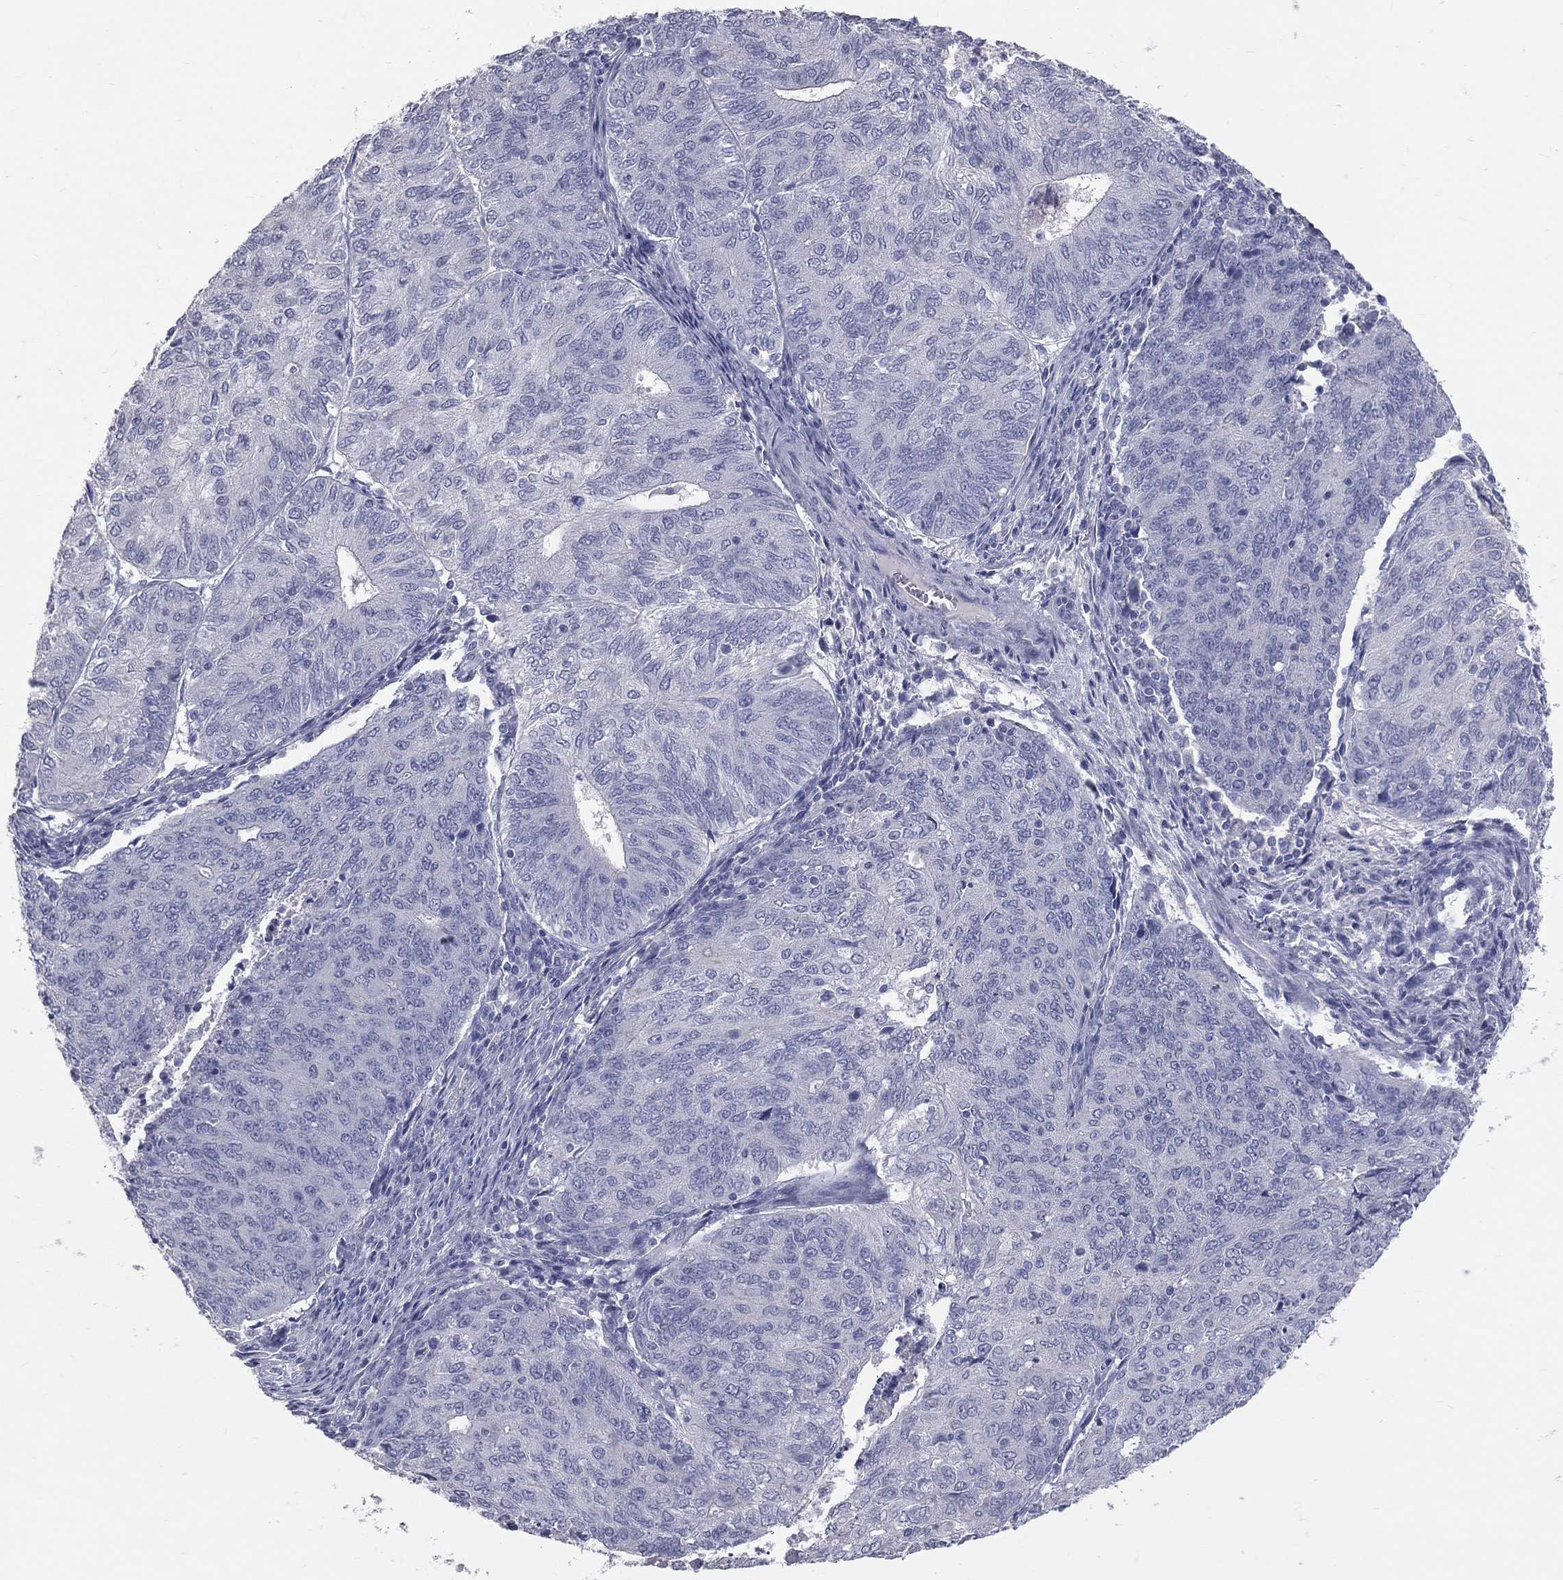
{"staining": {"intensity": "negative", "quantity": "none", "location": "none"}, "tissue": "endometrial cancer", "cell_type": "Tumor cells", "image_type": "cancer", "snomed": [{"axis": "morphology", "description": "Adenocarcinoma, NOS"}, {"axis": "topography", "description": "Endometrium"}], "caption": "The image exhibits no significant expression in tumor cells of endometrial adenocarcinoma.", "gene": "TFPI2", "patient": {"sex": "female", "age": 82}}